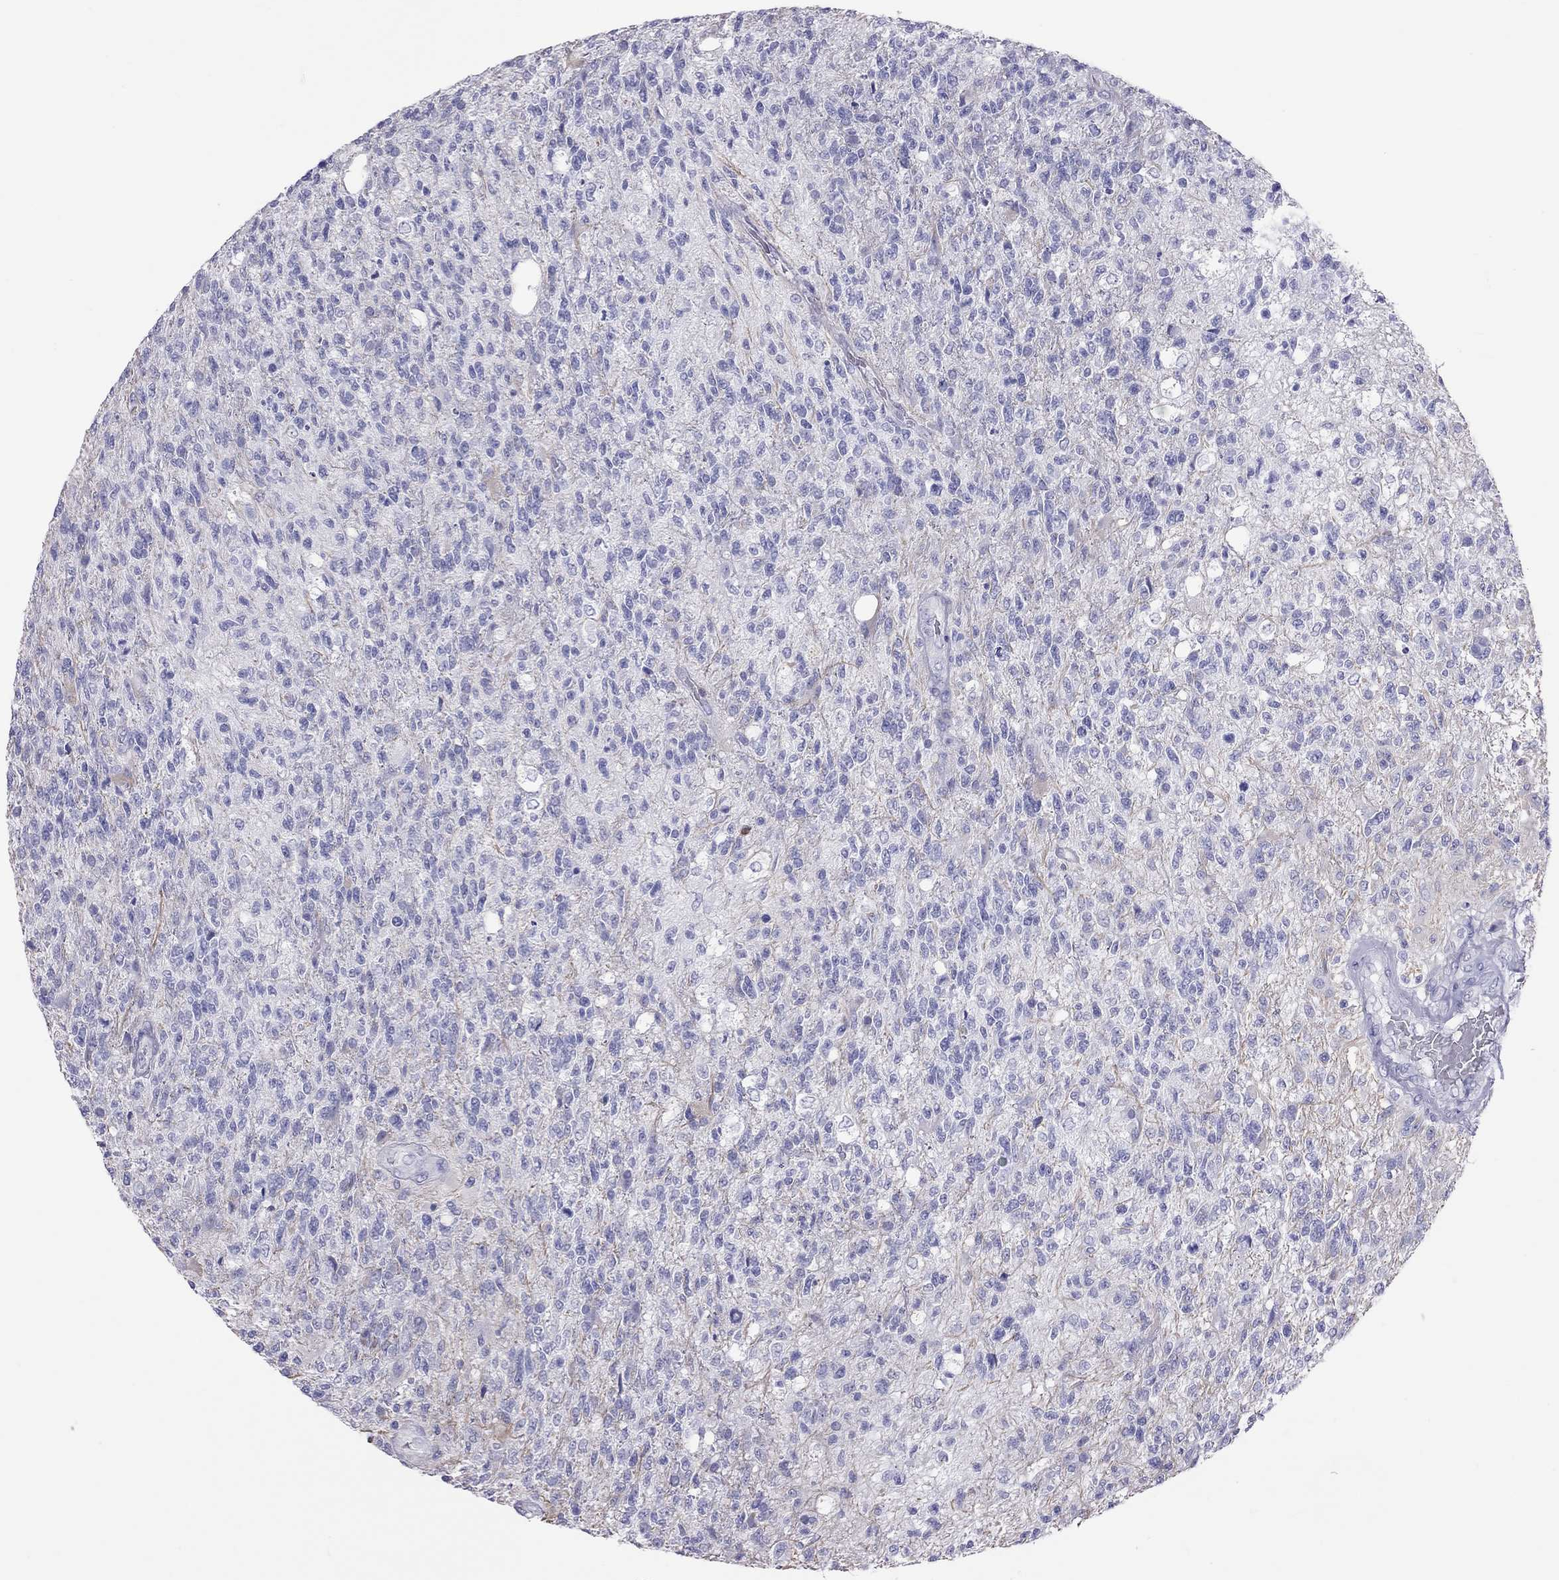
{"staining": {"intensity": "negative", "quantity": "none", "location": "none"}, "tissue": "glioma", "cell_type": "Tumor cells", "image_type": "cancer", "snomed": [{"axis": "morphology", "description": "Glioma, malignant, High grade"}, {"axis": "topography", "description": "Brain"}], "caption": "Histopathology image shows no significant protein positivity in tumor cells of malignant high-grade glioma.", "gene": "STAG3", "patient": {"sex": "male", "age": 56}}